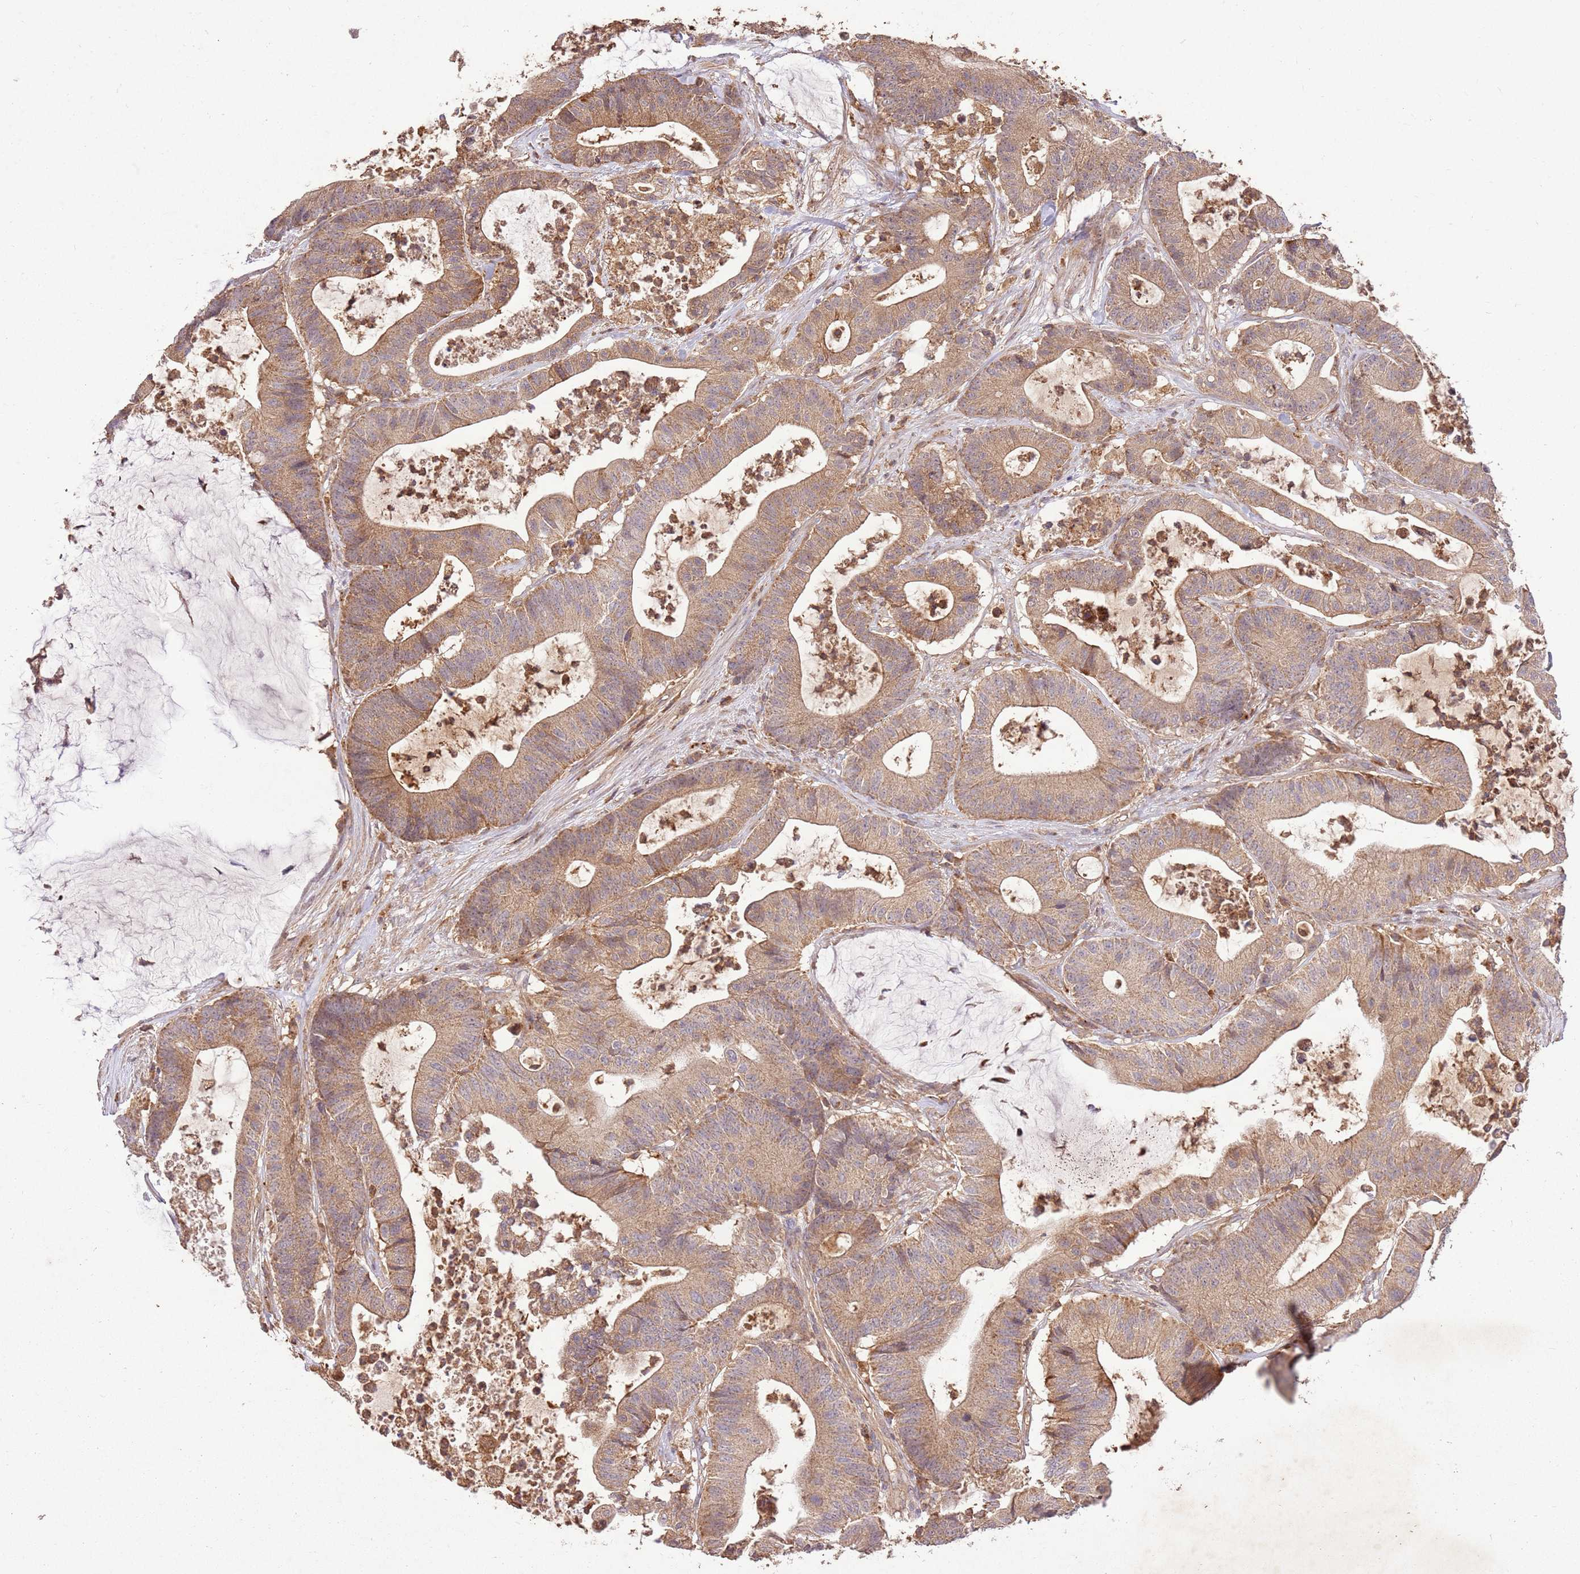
{"staining": {"intensity": "moderate", "quantity": ">75%", "location": "cytoplasmic/membranous"}, "tissue": "colorectal cancer", "cell_type": "Tumor cells", "image_type": "cancer", "snomed": [{"axis": "morphology", "description": "Adenocarcinoma, NOS"}, {"axis": "topography", "description": "Colon"}], "caption": "Immunohistochemistry (DAB) staining of adenocarcinoma (colorectal) displays moderate cytoplasmic/membranous protein staining in approximately >75% of tumor cells. The staining is performed using DAB brown chromogen to label protein expression. The nuclei are counter-stained blue using hematoxylin.", "gene": "LRRC28", "patient": {"sex": "female", "age": 84}}